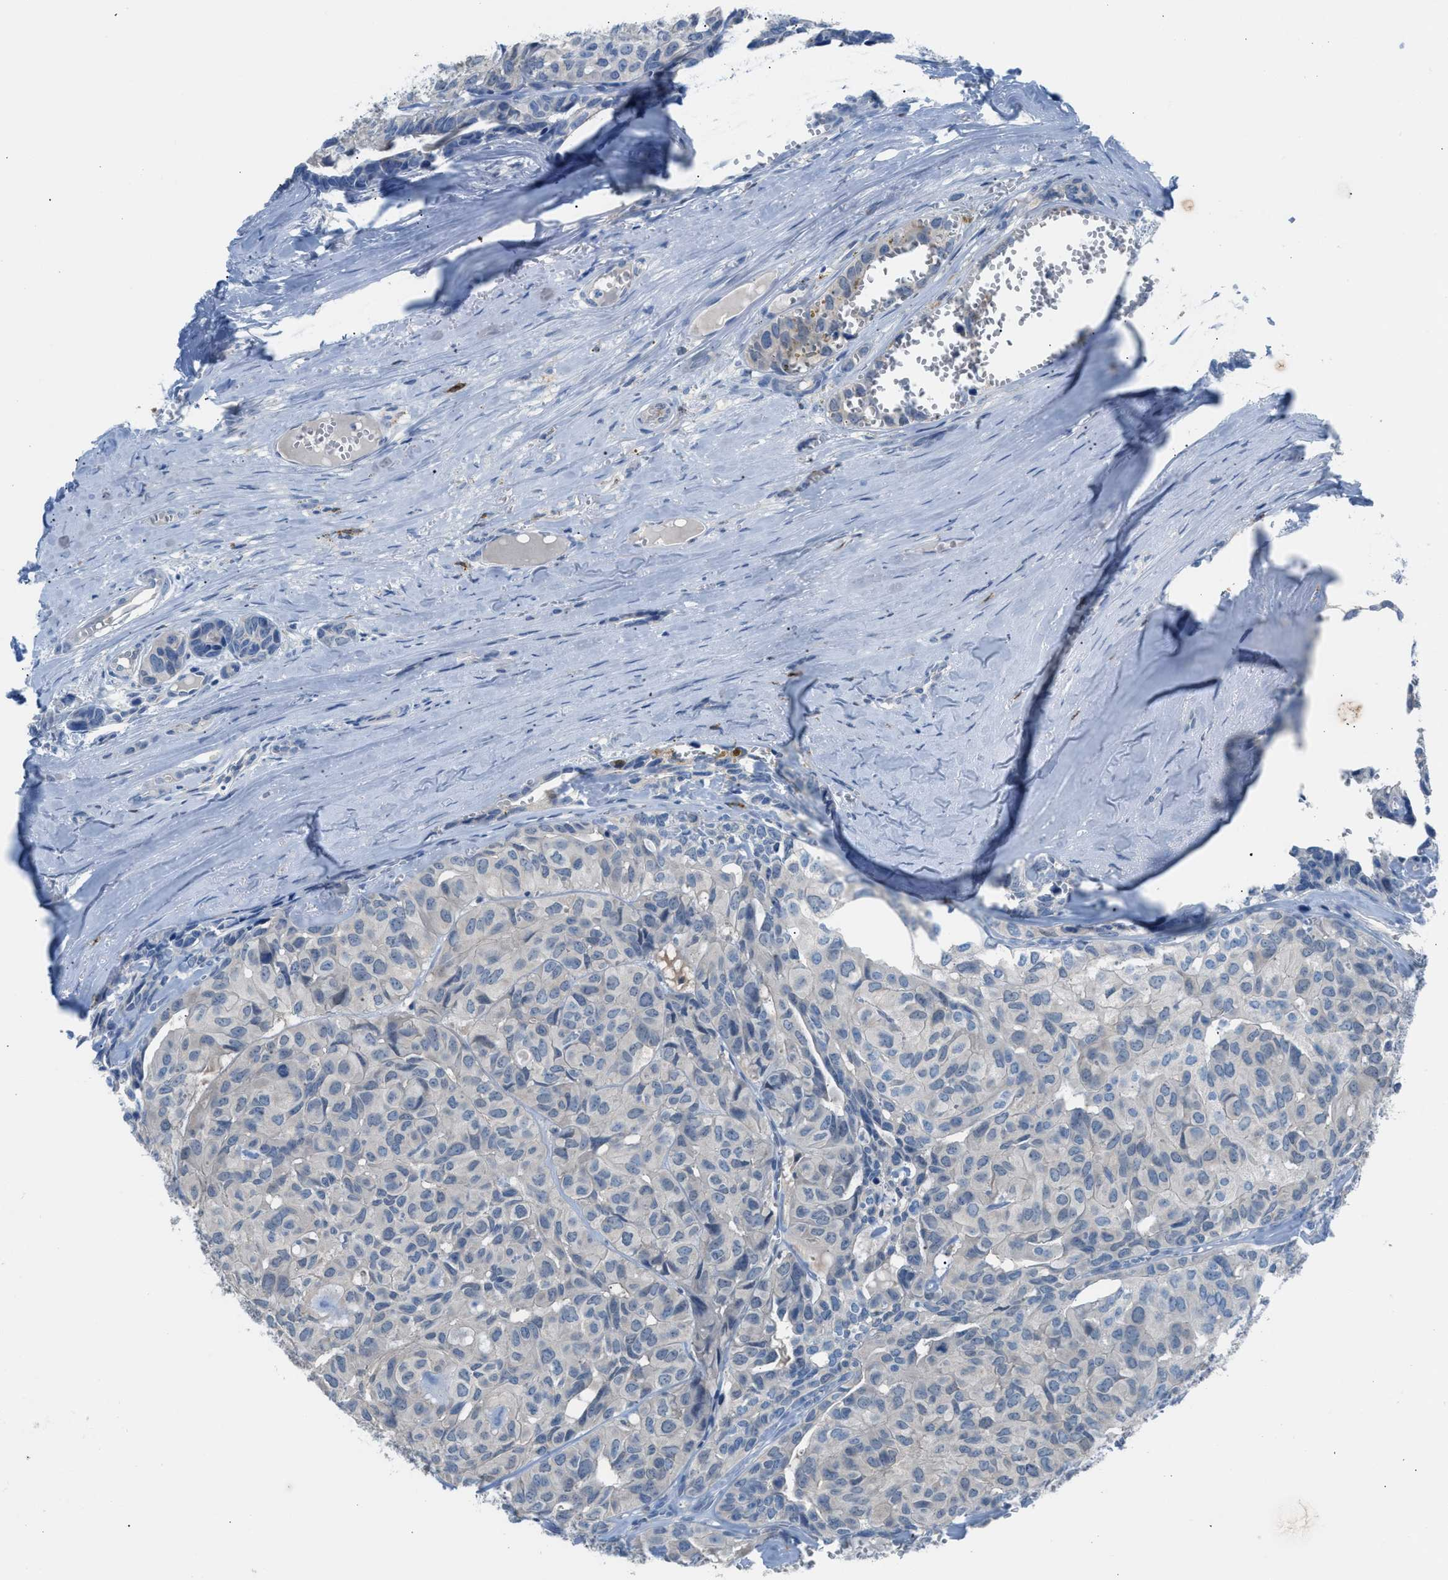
{"staining": {"intensity": "negative", "quantity": "none", "location": "none"}, "tissue": "head and neck cancer", "cell_type": "Tumor cells", "image_type": "cancer", "snomed": [{"axis": "morphology", "description": "Adenocarcinoma, NOS"}, {"axis": "topography", "description": "Salivary gland, NOS"}, {"axis": "topography", "description": "Head-Neck"}], "caption": "Immunohistochemistry (IHC) histopathology image of neoplastic tissue: human head and neck cancer (adenocarcinoma) stained with DAB reveals no significant protein staining in tumor cells.", "gene": "CLEC10A", "patient": {"sex": "female", "age": 76}}